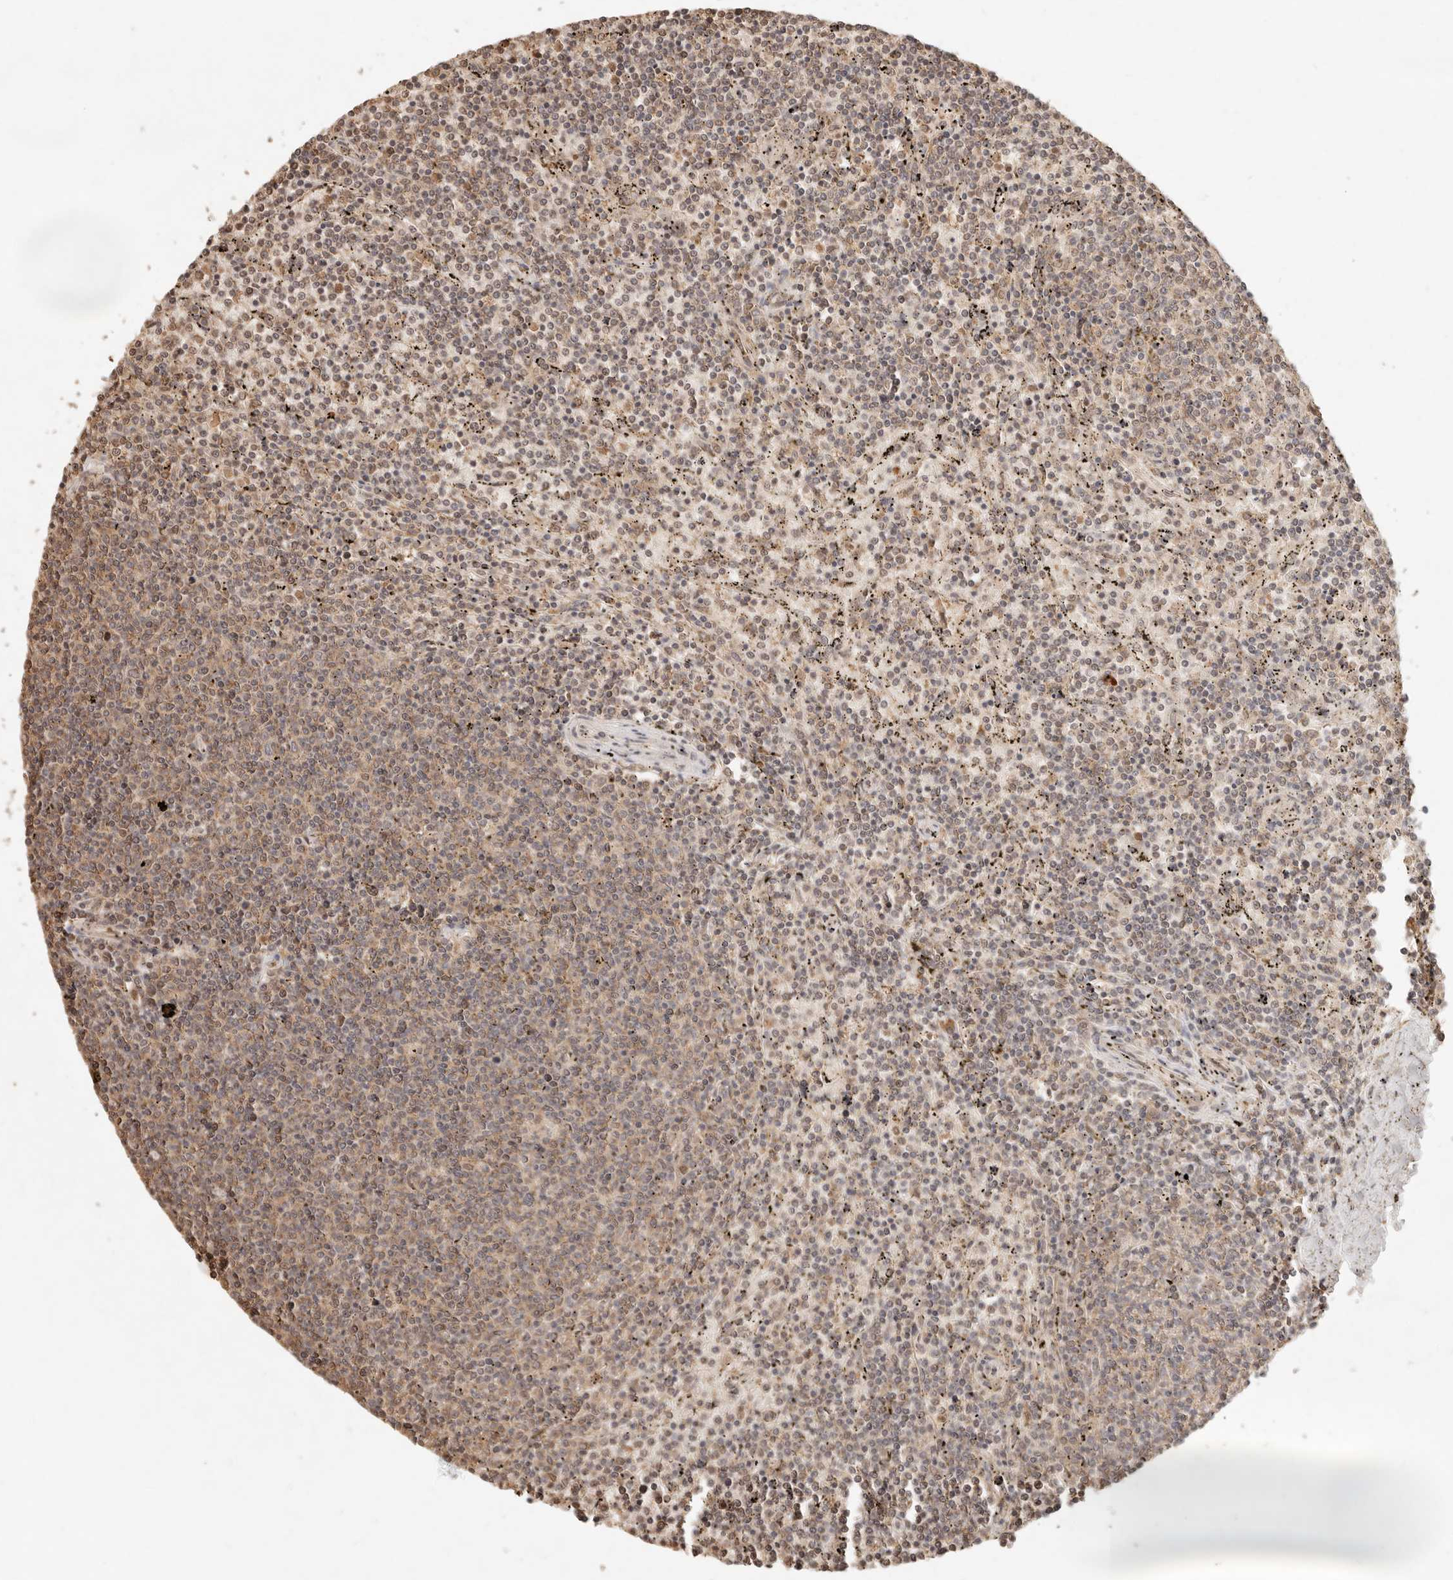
{"staining": {"intensity": "weak", "quantity": "25%-75%", "location": "cytoplasmic/membranous"}, "tissue": "lymphoma", "cell_type": "Tumor cells", "image_type": "cancer", "snomed": [{"axis": "morphology", "description": "Malignant lymphoma, non-Hodgkin's type, Low grade"}, {"axis": "topography", "description": "Spleen"}], "caption": "A brown stain labels weak cytoplasmic/membranous expression of a protein in human low-grade malignant lymphoma, non-Hodgkin's type tumor cells. (DAB IHC, brown staining for protein, blue staining for nuclei).", "gene": "LMO4", "patient": {"sex": "female", "age": 50}}